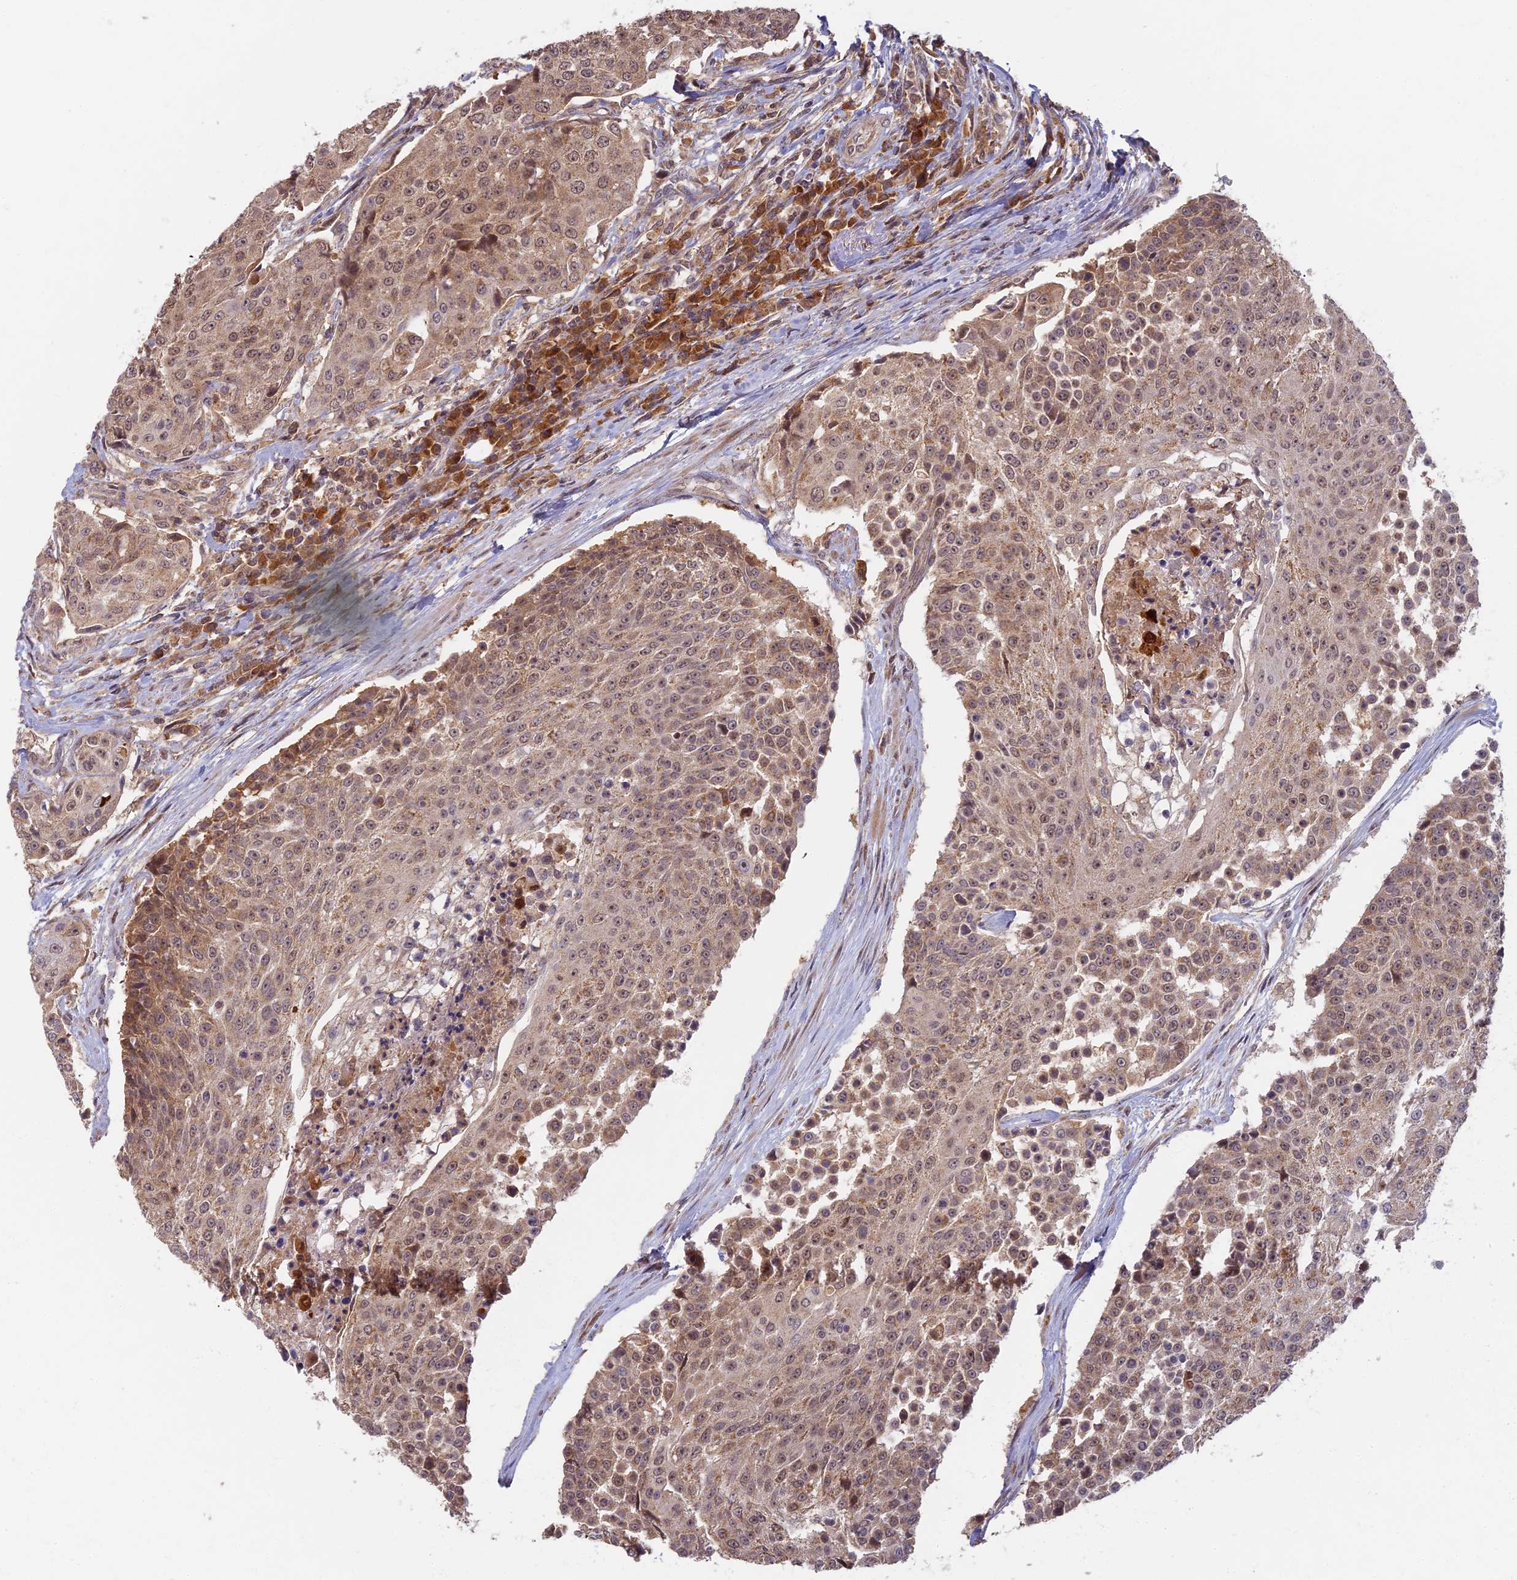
{"staining": {"intensity": "moderate", "quantity": ">75%", "location": "cytoplasmic/membranous"}, "tissue": "urothelial cancer", "cell_type": "Tumor cells", "image_type": "cancer", "snomed": [{"axis": "morphology", "description": "Urothelial carcinoma, High grade"}, {"axis": "topography", "description": "Urinary bladder"}], "caption": "About >75% of tumor cells in human urothelial cancer demonstrate moderate cytoplasmic/membranous protein positivity as visualized by brown immunohistochemical staining.", "gene": "RGL3", "patient": {"sex": "female", "age": 63}}